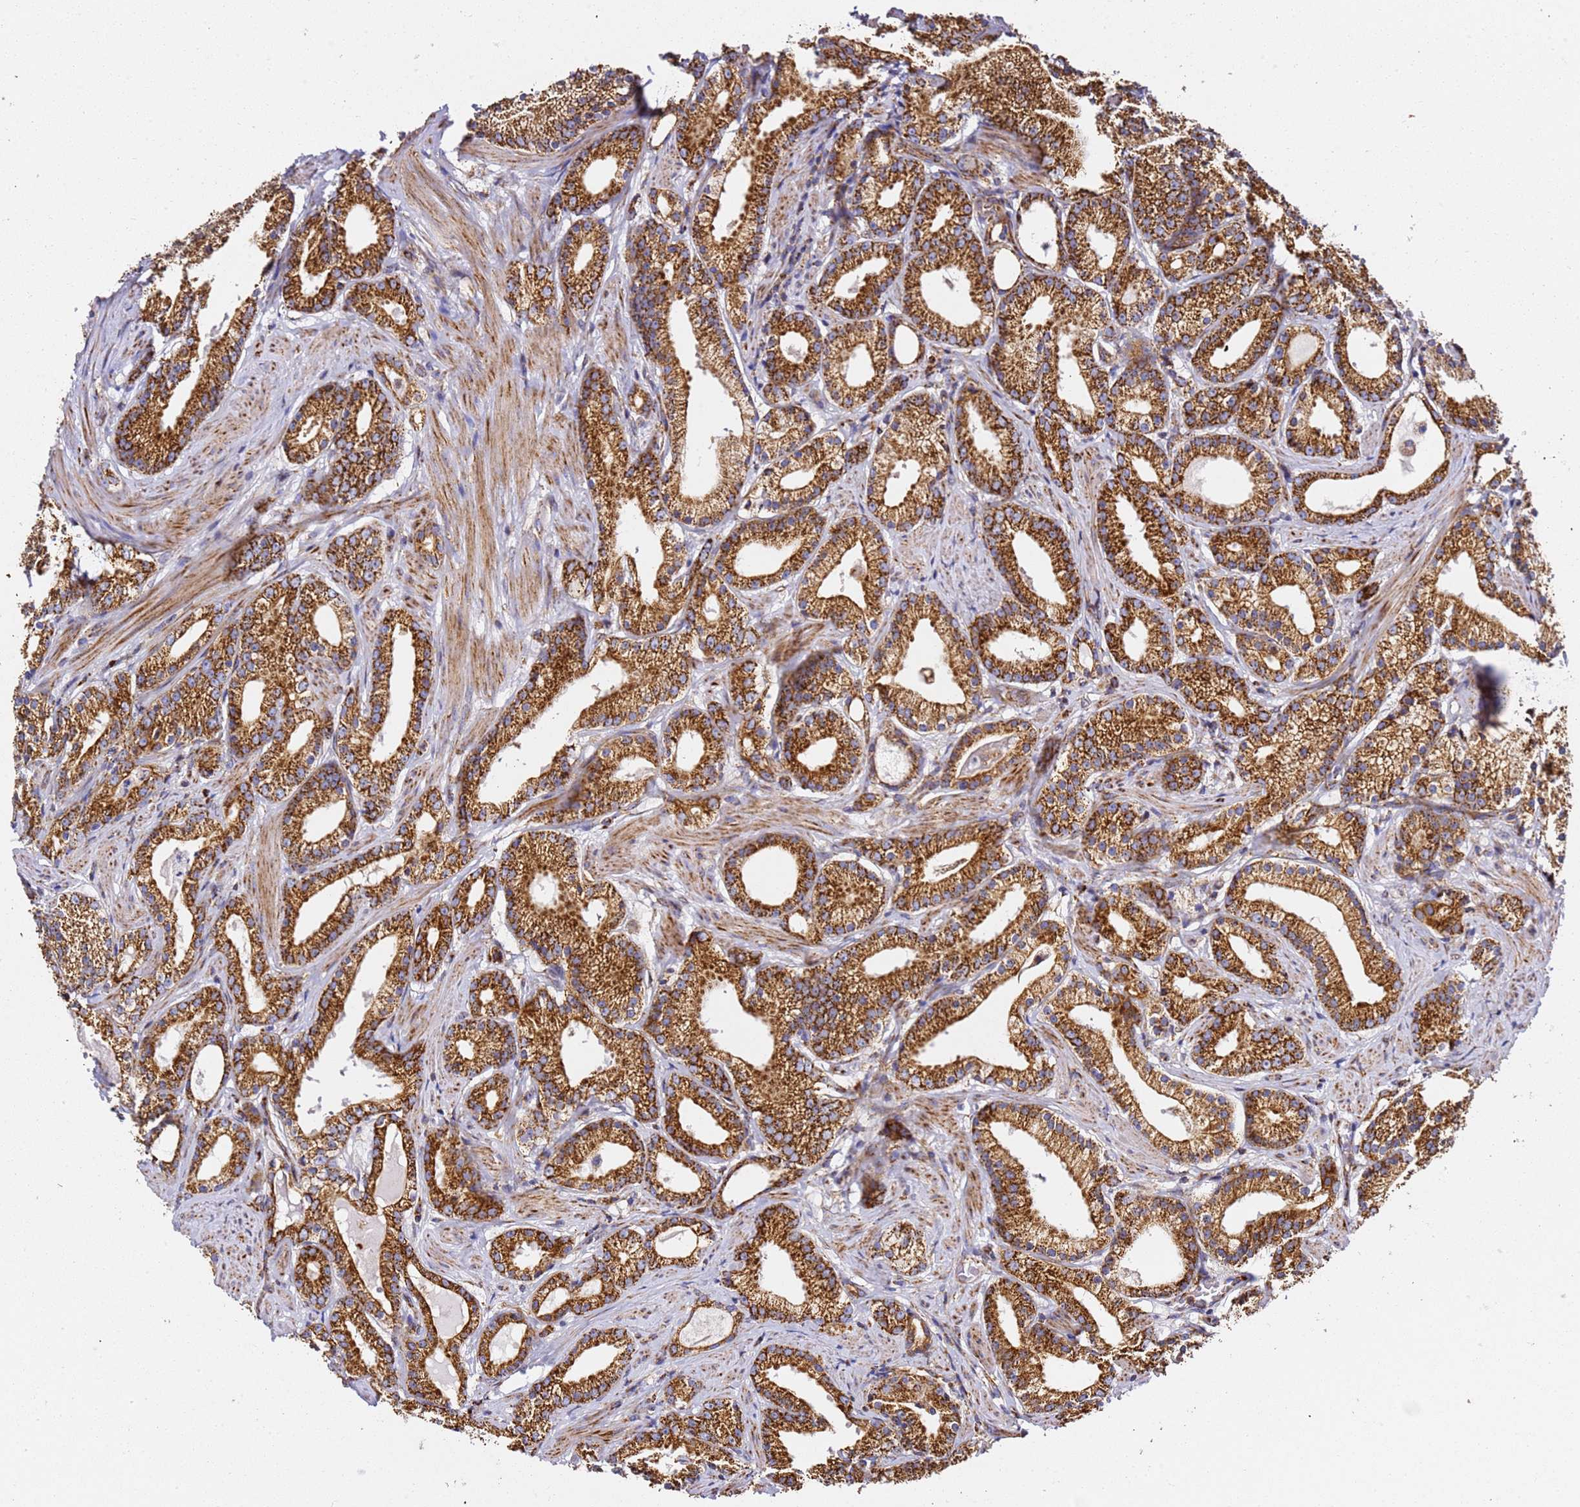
{"staining": {"intensity": "strong", "quantity": ">75%", "location": "cytoplasmic/membranous"}, "tissue": "prostate cancer", "cell_type": "Tumor cells", "image_type": "cancer", "snomed": [{"axis": "morphology", "description": "Adenocarcinoma, Low grade"}, {"axis": "topography", "description": "Prostate"}], "caption": "An image of prostate cancer (low-grade adenocarcinoma) stained for a protein demonstrates strong cytoplasmic/membranous brown staining in tumor cells.", "gene": "NDUFA3", "patient": {"sex": "male", "age": 57}}